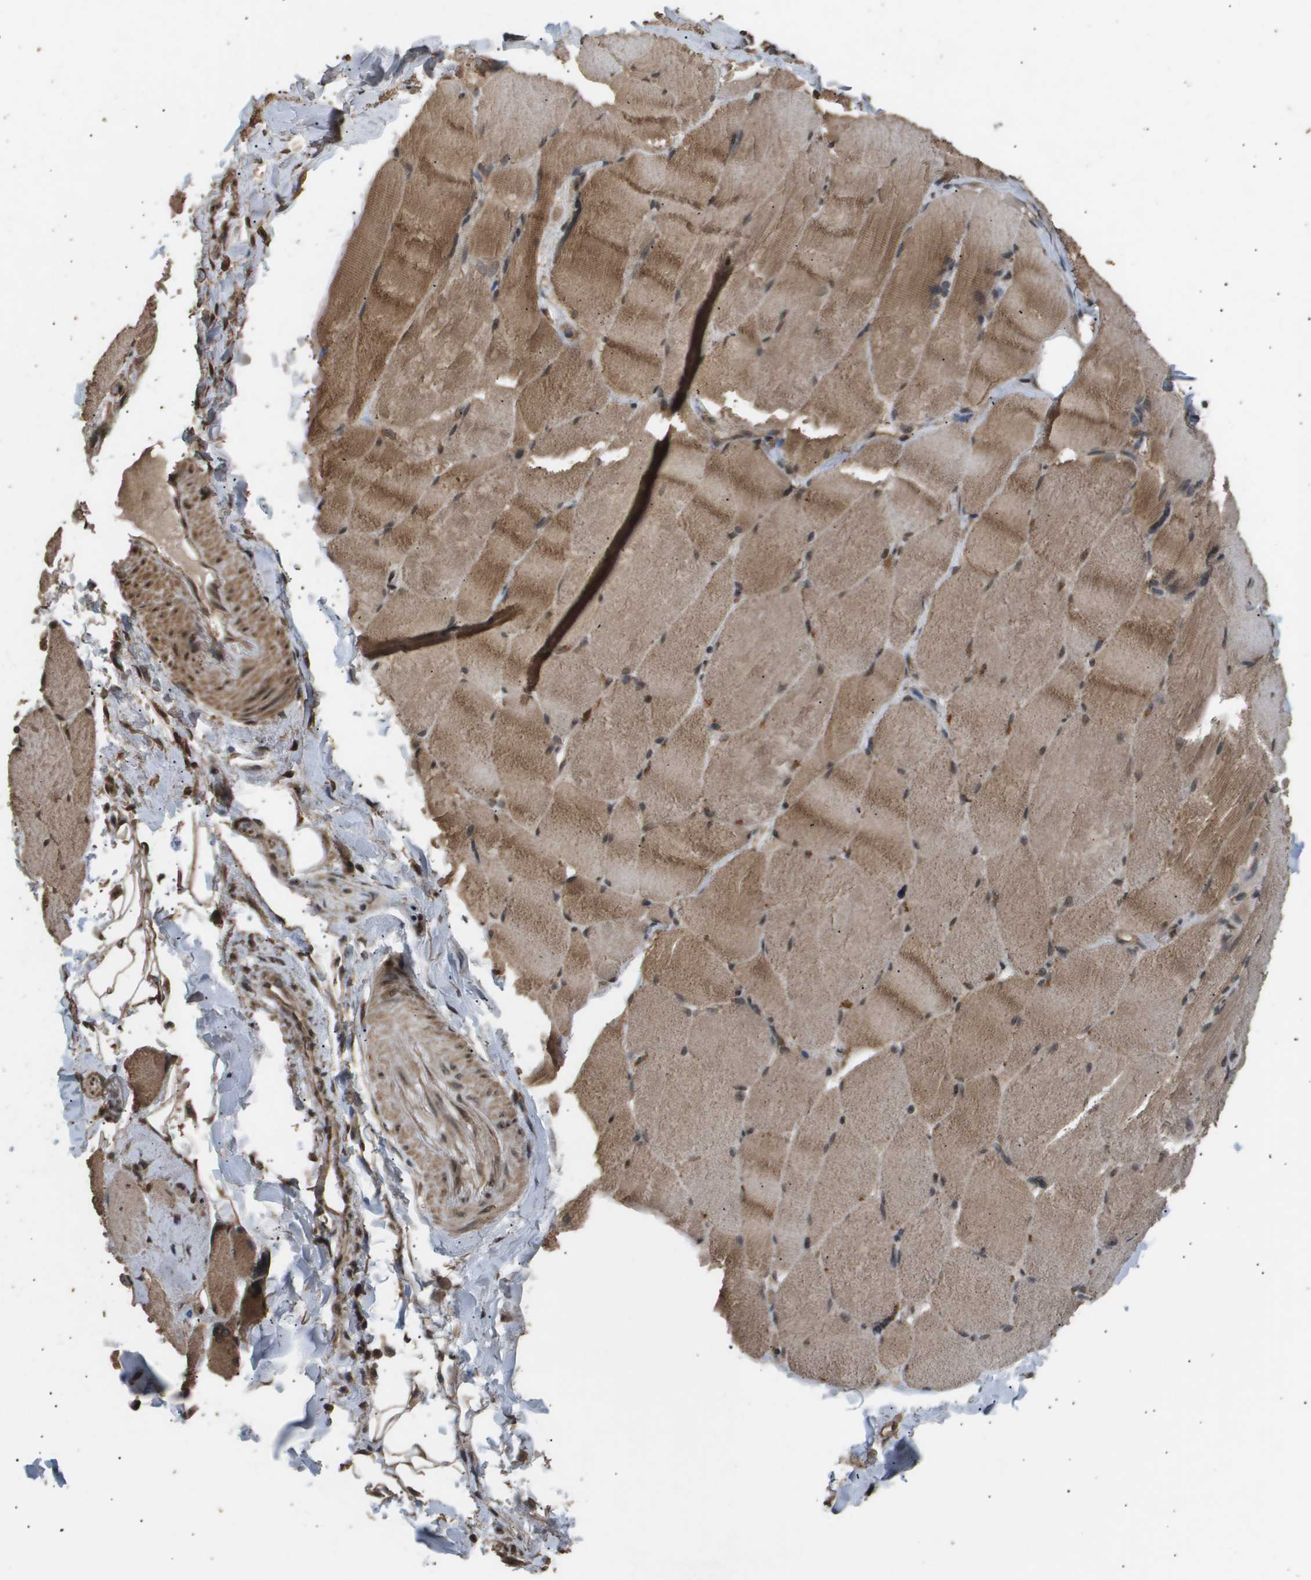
{"staining": {"intensity": "moderate", "quantity": ">75%", "location": "cytoplasmic/membranous,nuclear"}, "tissue": "skeletal muscle", "cell_type": "Myocytes", "image_type": "normal", "snomed": [{"axis": "morphology", "description": "Normal tissue, NOS"}, {"axis": "topography", "description": "Skin"}, {"axis": "topography", "description": "Skeletal muscle"}], "caption": "Skeletal muscle was stained to show a protein in brown. There is medium levels of moderate cytoplasmic/membranous,nuclear staining in approximately >75% of myocytes.", "gene": "ING1", "patient": {"sex": "male", "age": 83}}